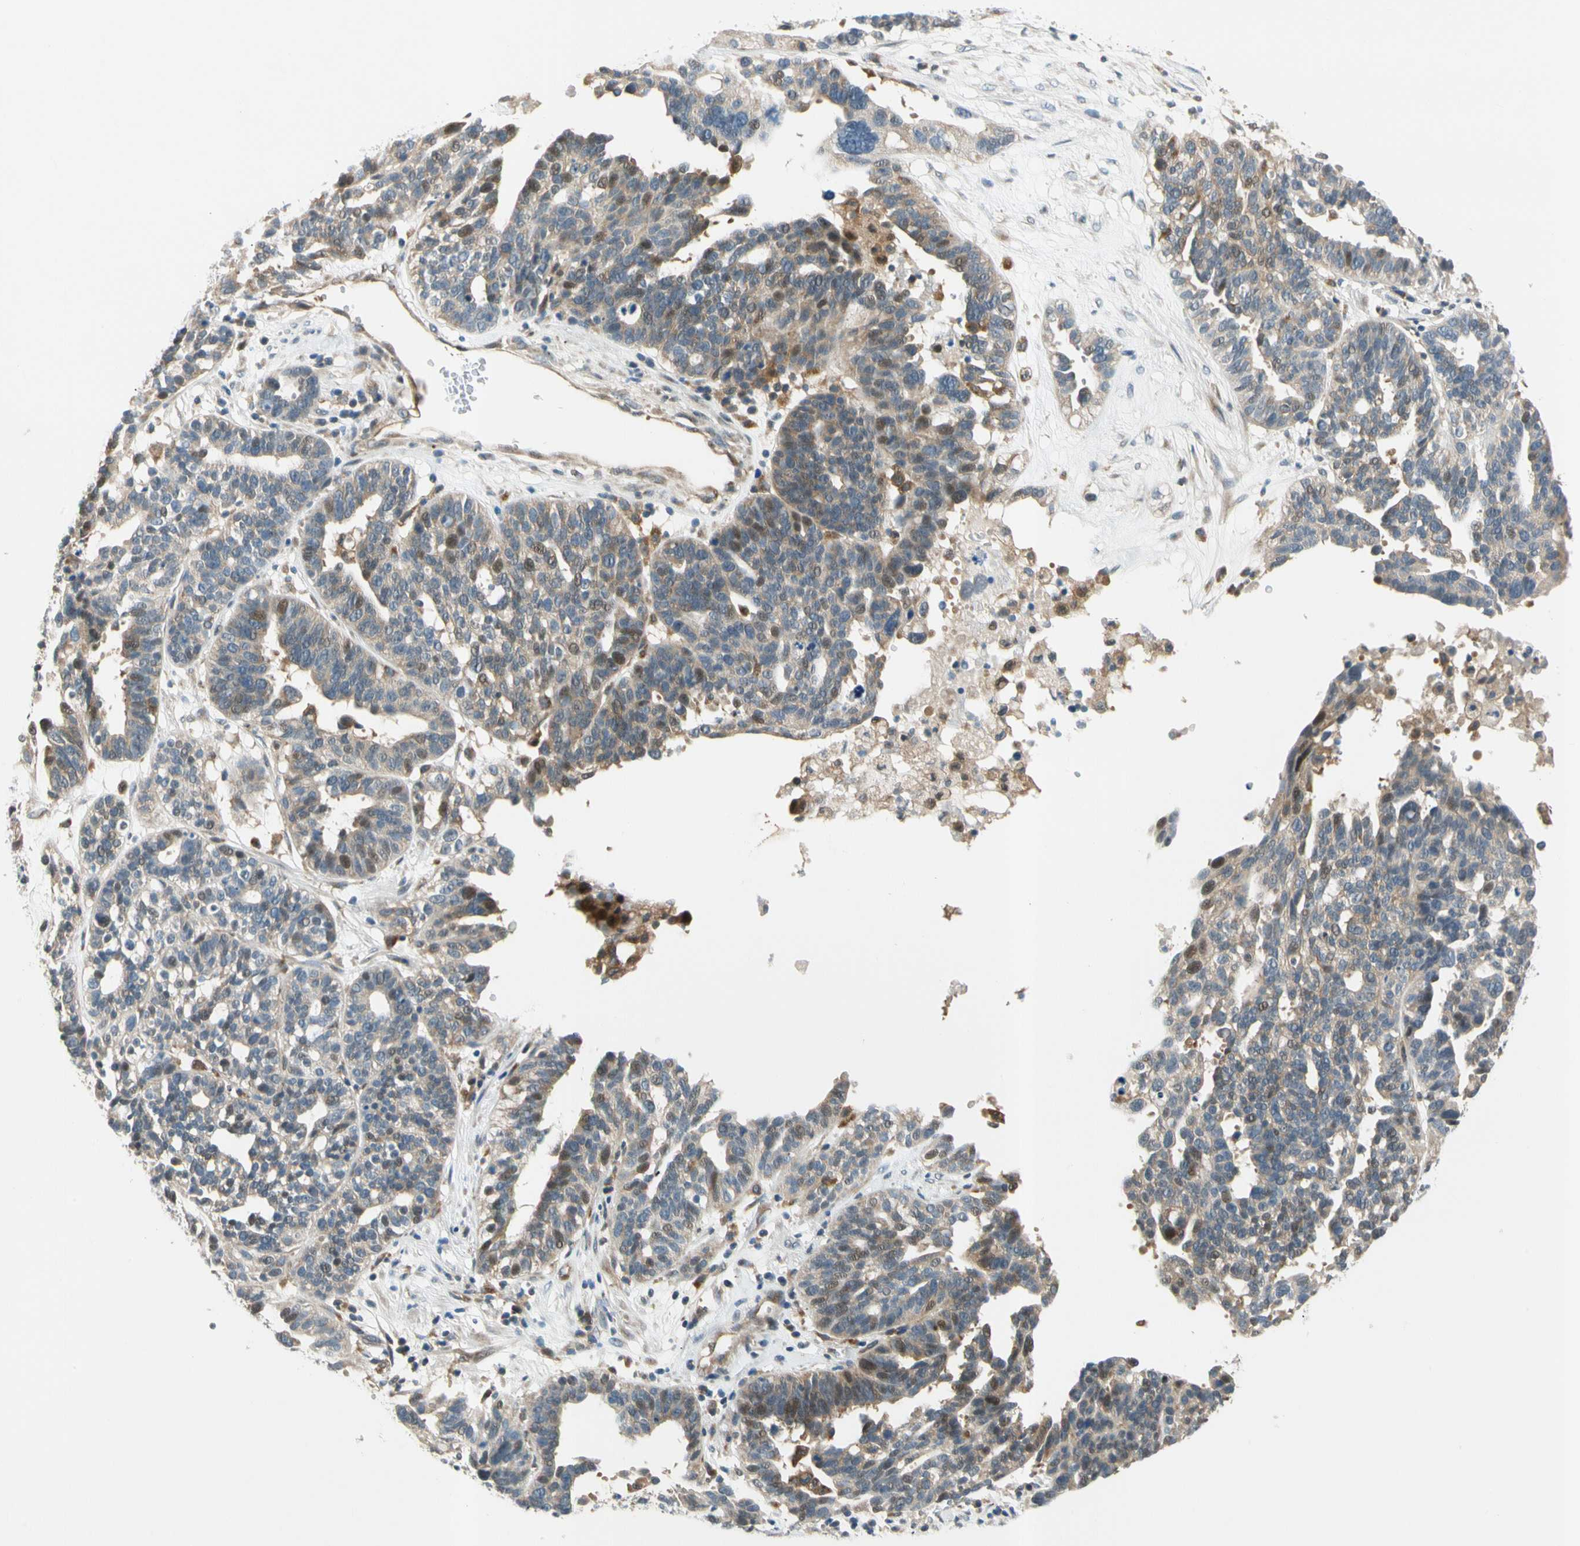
{"staining": {"intensity": "weak", "quantity": "25%-75%", "location": "cytoplasmic/membranous,nuclear"}, "tissue": "ovarian cancer", "cell_type": "Tumor cells", "image_type": "cancer", "snomed": [{"axis": "morphology", "description": "Cystadenocarcinoma, serous, NOS"}, {"axis": "topography", "description": "Ovary"}], "caption": "Immunohistochemical staining of human ovarian serous cystadenocarcinoma exhibits weak cytoplasmic/membranous and nuclear protein expression in approximately 25%-75% of tumor cells.", "gene": "GATD1", "patient": {"sex": "female", "age": 59}}